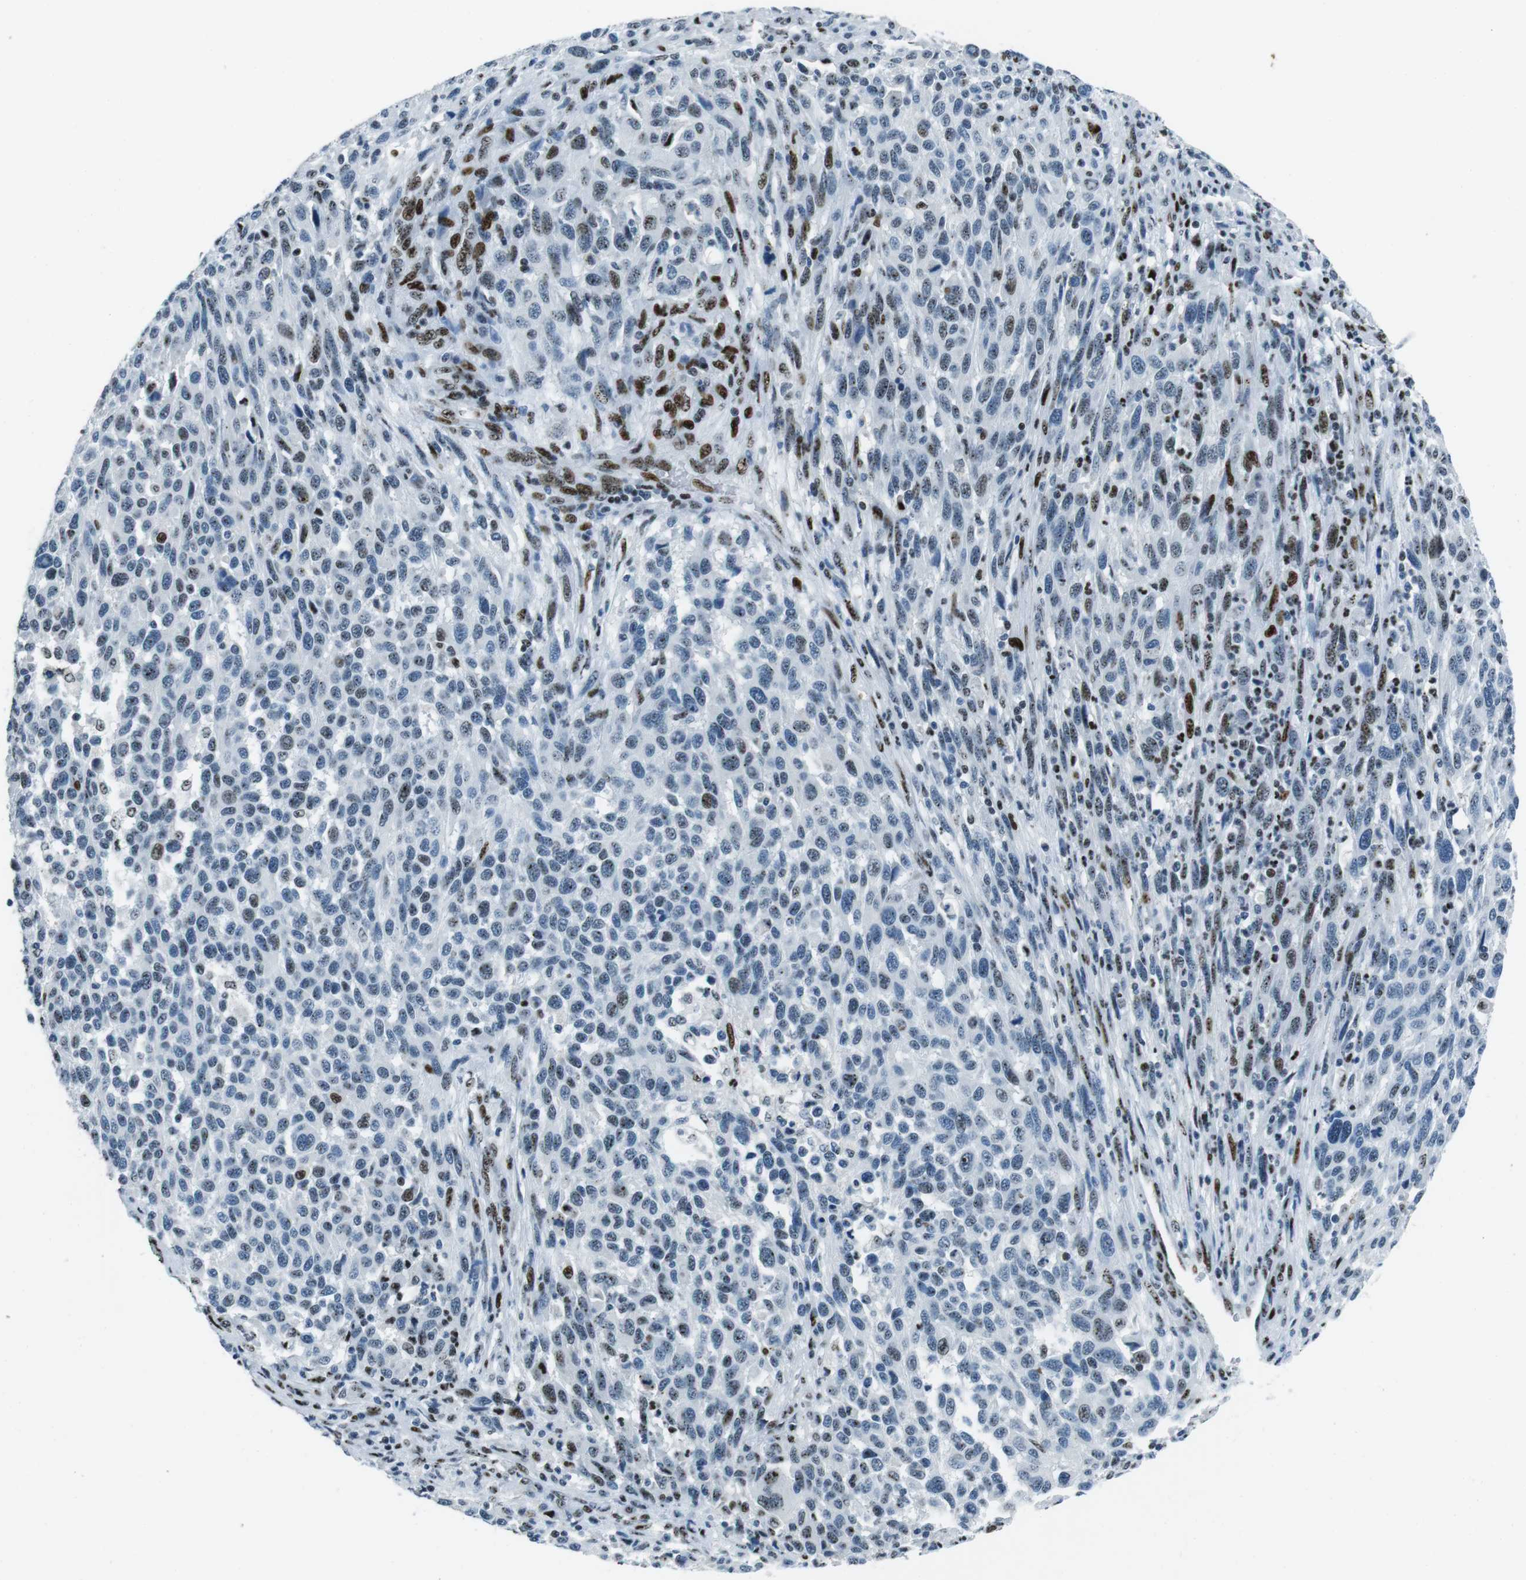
{"staining": {"intensity": "moderate", "quantity": "<25%", "location": "nuclear"}, "tissue": "melanoma", "cell_type": "Tumor cells", "image_type": "cancer", "snomed": [{"axis": "morphology", "description": "Malignant melanoma, Metastatic site"}, {"axis": "topography", "description": "Lymph node"}], "caption": "Immunohistochemical staining of human malignant melanoma (metastatic site) exhibits low levels of moderate nuclear expression in approximately <25% of tumor cells.", "gene": "PML", "patient": {"sex": "male", "age": 61}}